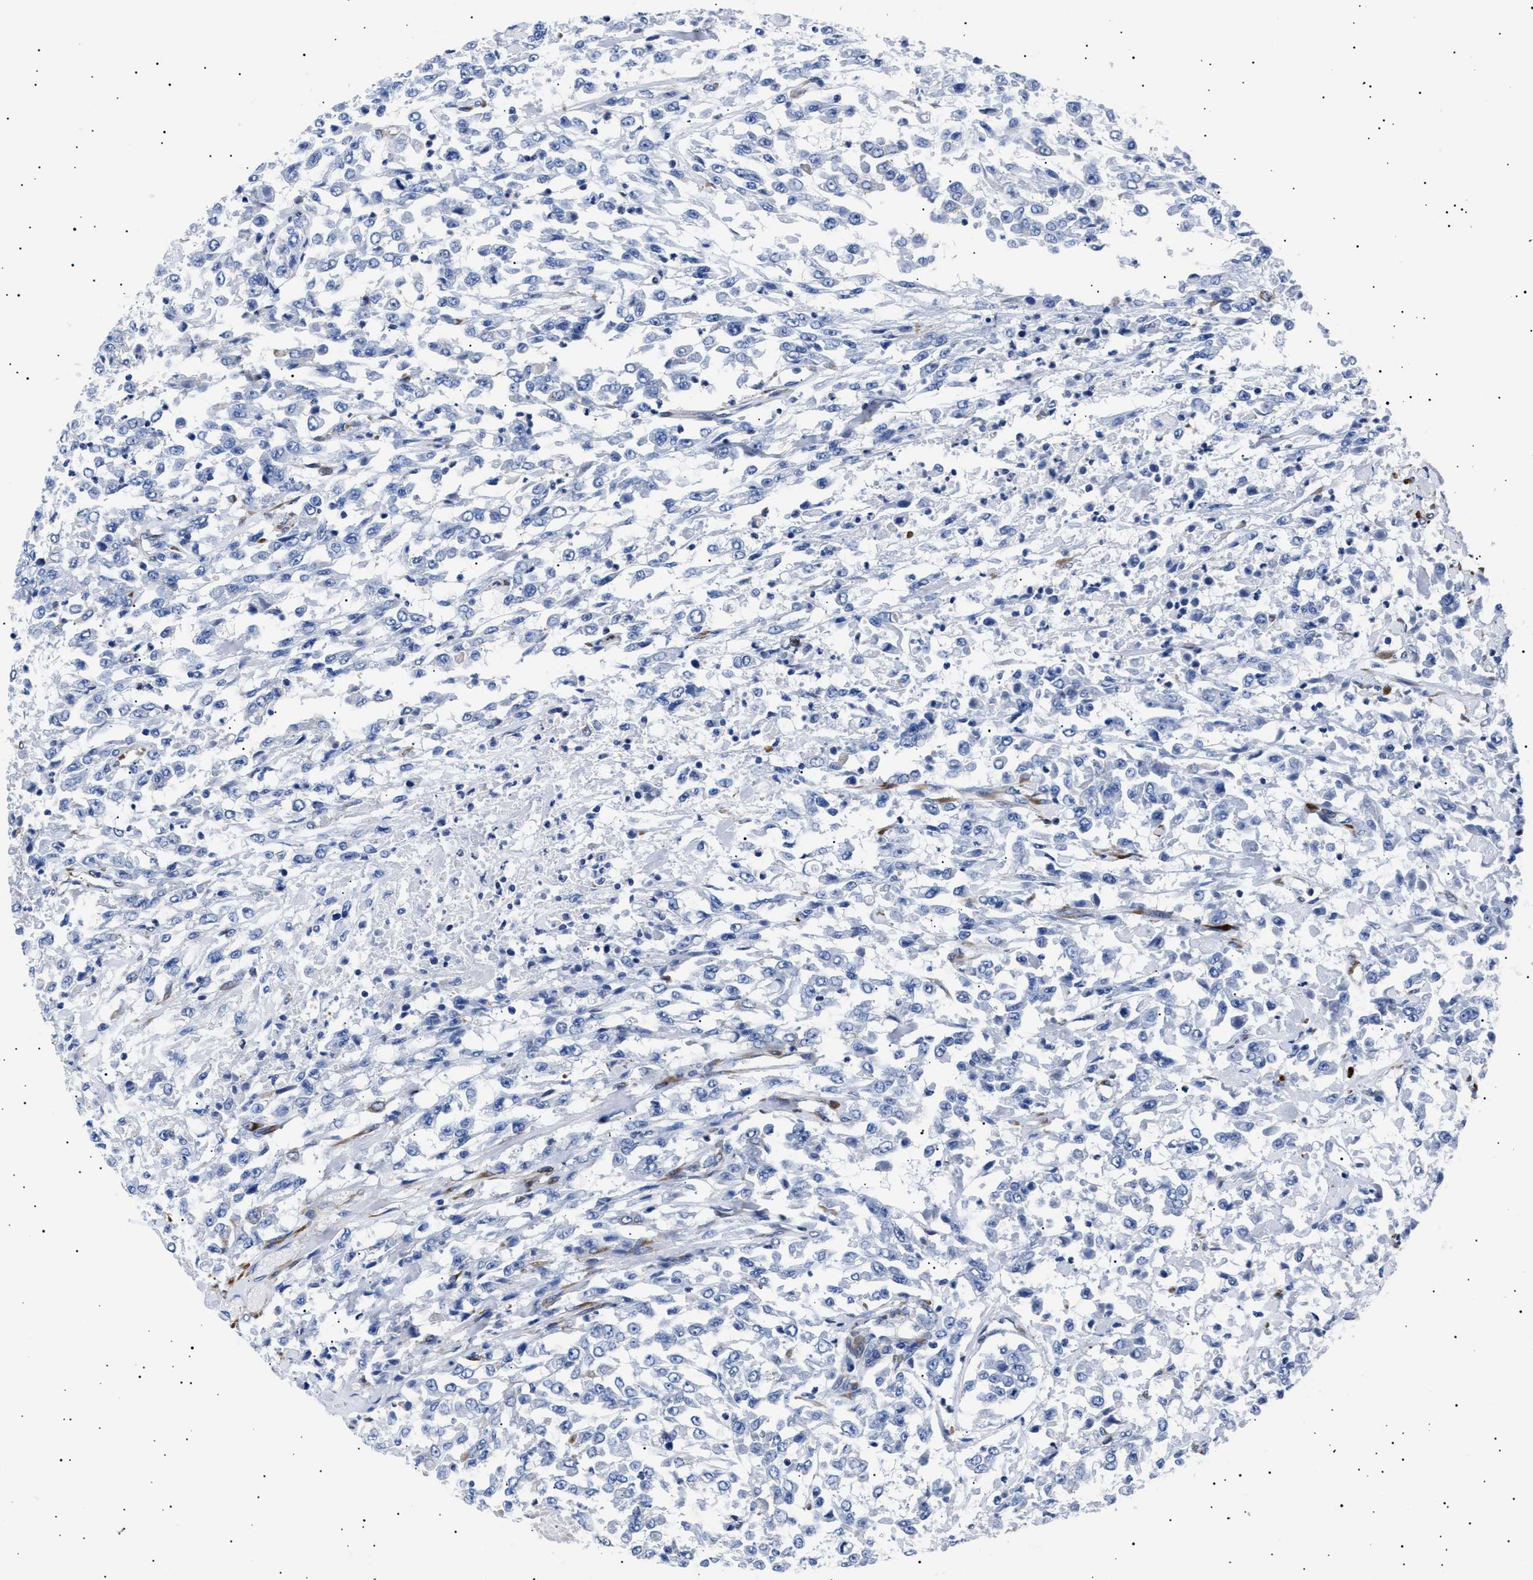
{"staining": {"intensity": "negative", "quantity": "none", "location": "none"}, "tissue": "urothelial cancer", "cell_type": "Tumor cells", "image_type": "cancer", "snomed": [{"axis": "morphology", "description": "Urothelial carcinoma, High grade"}, {"axis": "topography", "description": "Urinary bladder"}], "caption": "DAB immunohistochemical staining of urothelial cancer exhibits no significant expression in tumor cells.", "gene": "HEMGN", "patient": {"sex": "male", "age": 46}}